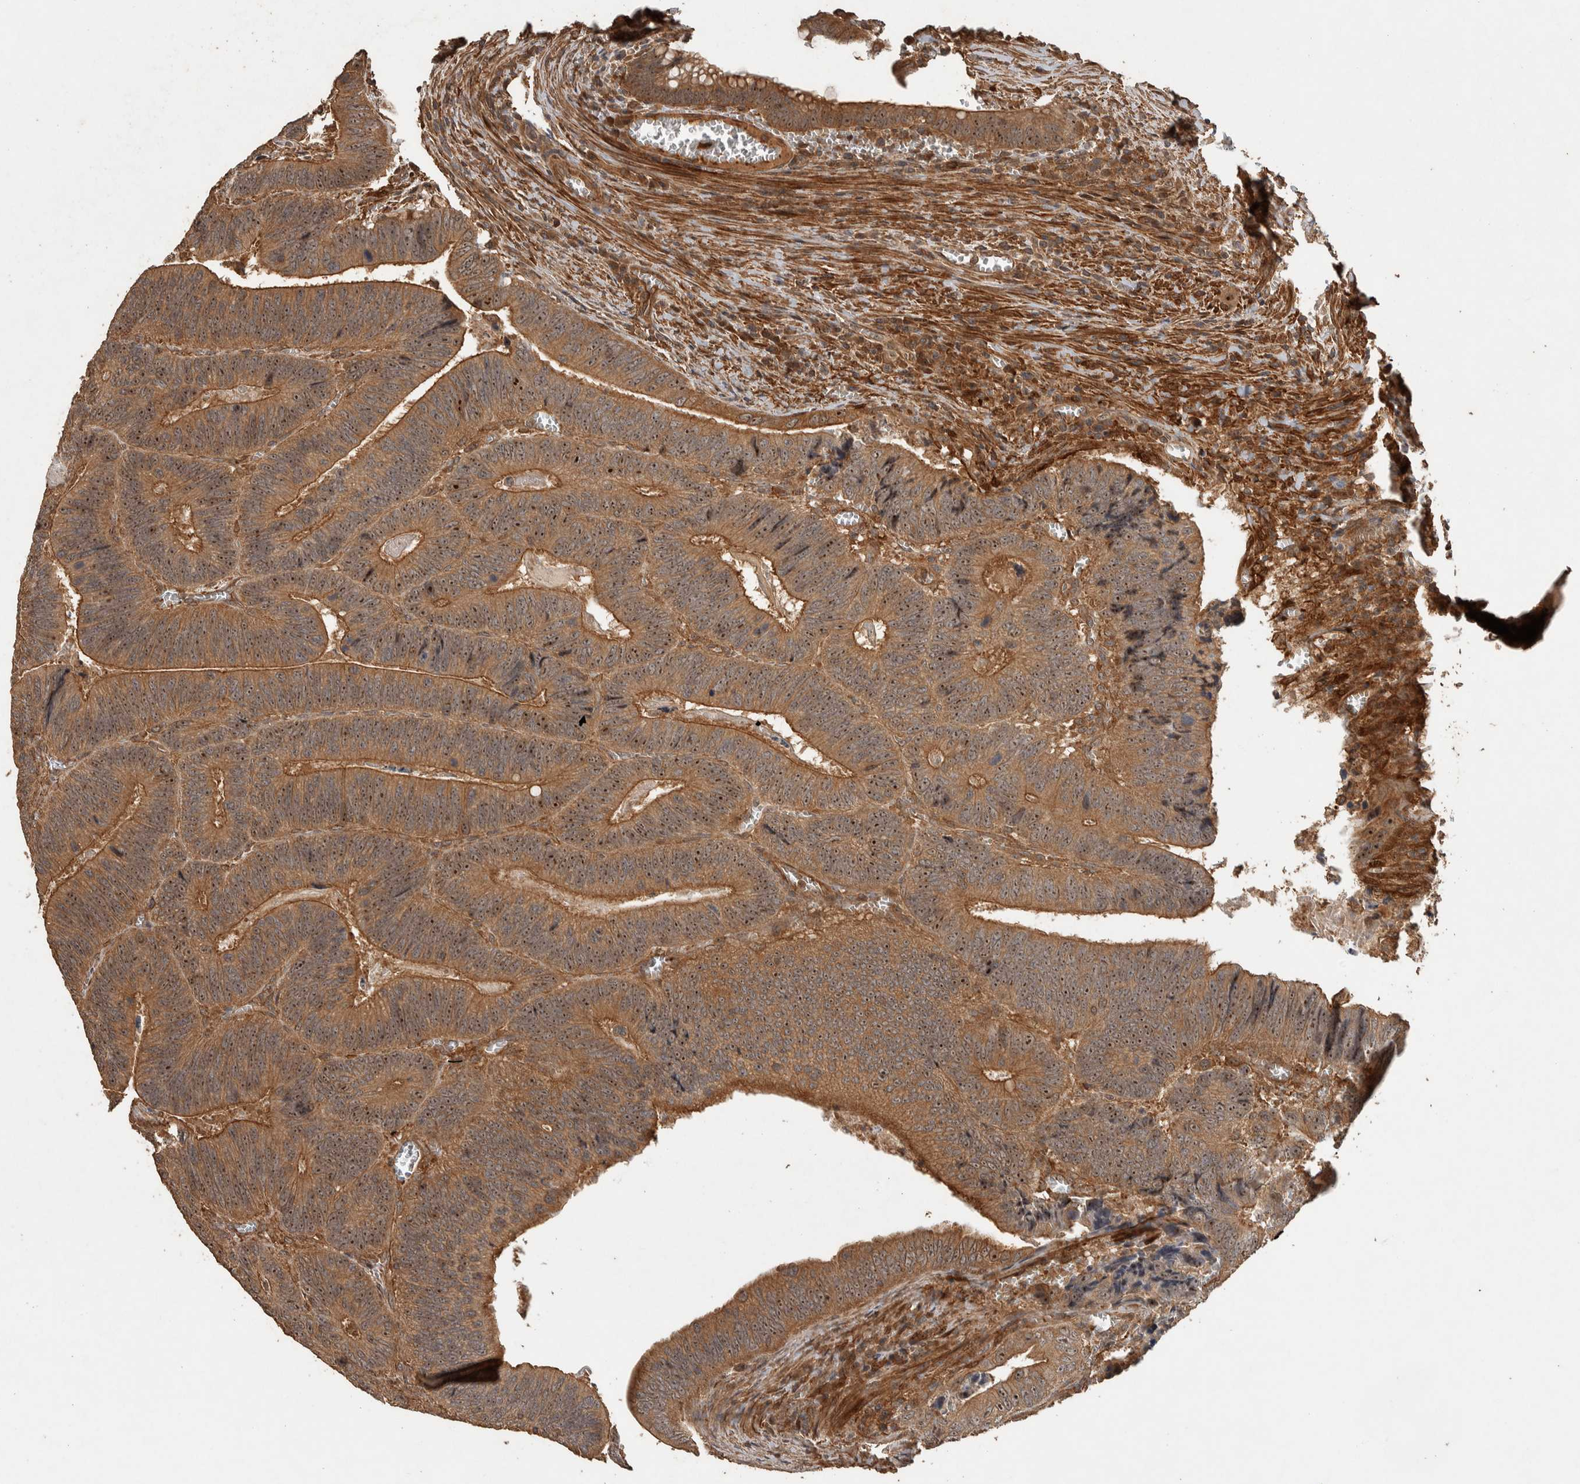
{"staining": {"intensity": "moderate", "quantity": ">75%", "location": "cytoplasmic/membranous,nuclear"}, "tissue": "colorectal cancer", "cell_type": "Tumor cells", "image_type": "cancer", "snomed": [{"axis": "morphology", "description": "Inflammation, NOS"}, {"axis": "morphology", "description": "Adenocarcinoma, NOS"}, {"axis": "topography", "description": "Colon"}], "caption": "Moderate cytoplasmic/membranous and nuclear staining for a protein is appreciated in approximately >75% of tumor cells of adenocarcinoma (colorectal) using IHC.", "gene": "SPHK1", "patient": {"sex": "male", "age": 72}}